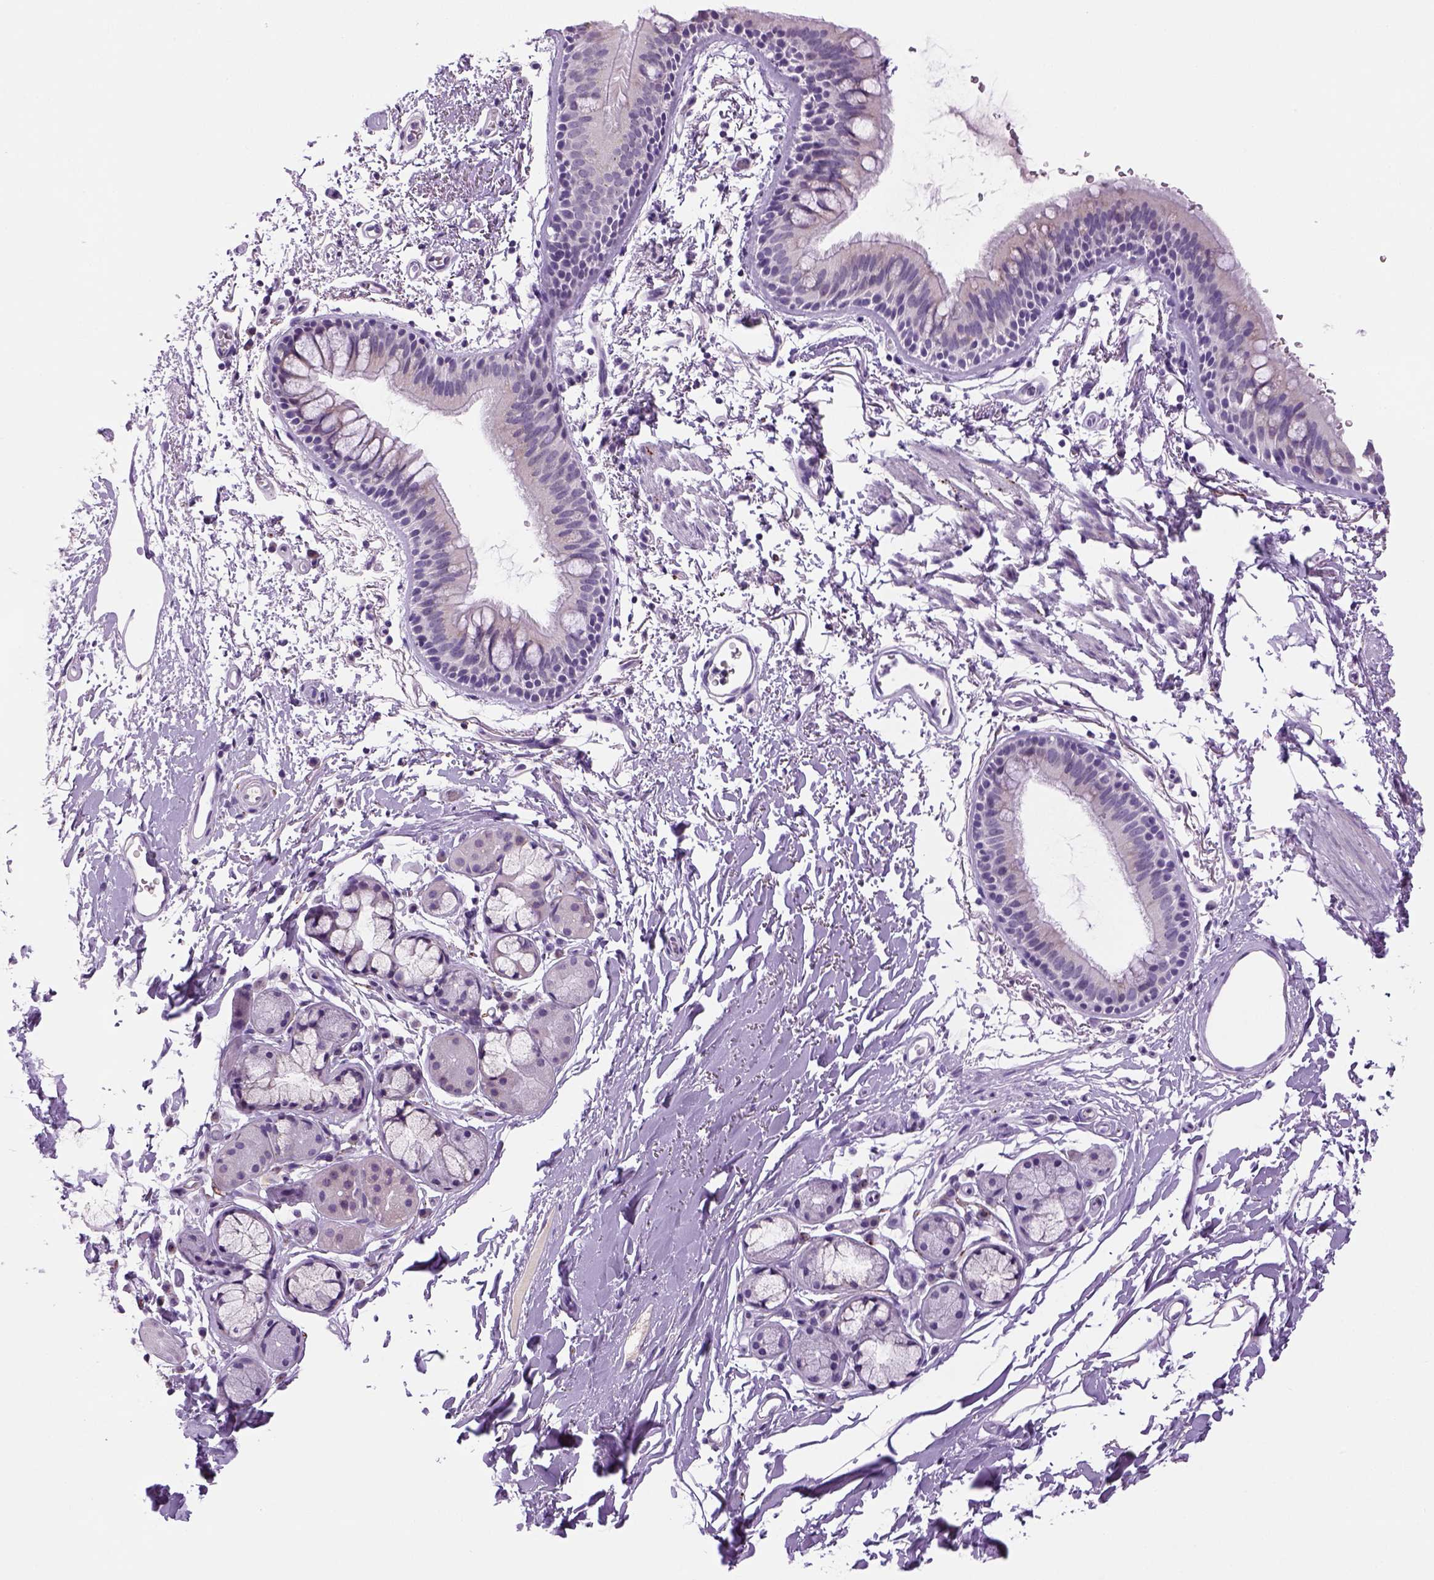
{"staining": {"intensity": "negative", "quantity": "none", "location": "none"}, "tissue": "bronchus", "cell_type": "Respiratory epithelial cells", "image_type": "normal", "snomed": [{"axis": "morphology", "description": "Normal tissue, NOS"}, {"axis": "topography", "description": "Lymph node"}, {"axis": "topography", "description": "Bronchus"}], "caption": "High power microscopy micrograph of an IHC photomicrograph of normal bronchus, revealing no significant positivity in respiratory epithelial cells. Brightfield microscopy of immunohistochemistry (IHC) stained with DAB (brown) and hematoxylin (blue), captured at high magnification.", "gene": "DBH", "patient": {"sex": "female", "age": 70}}